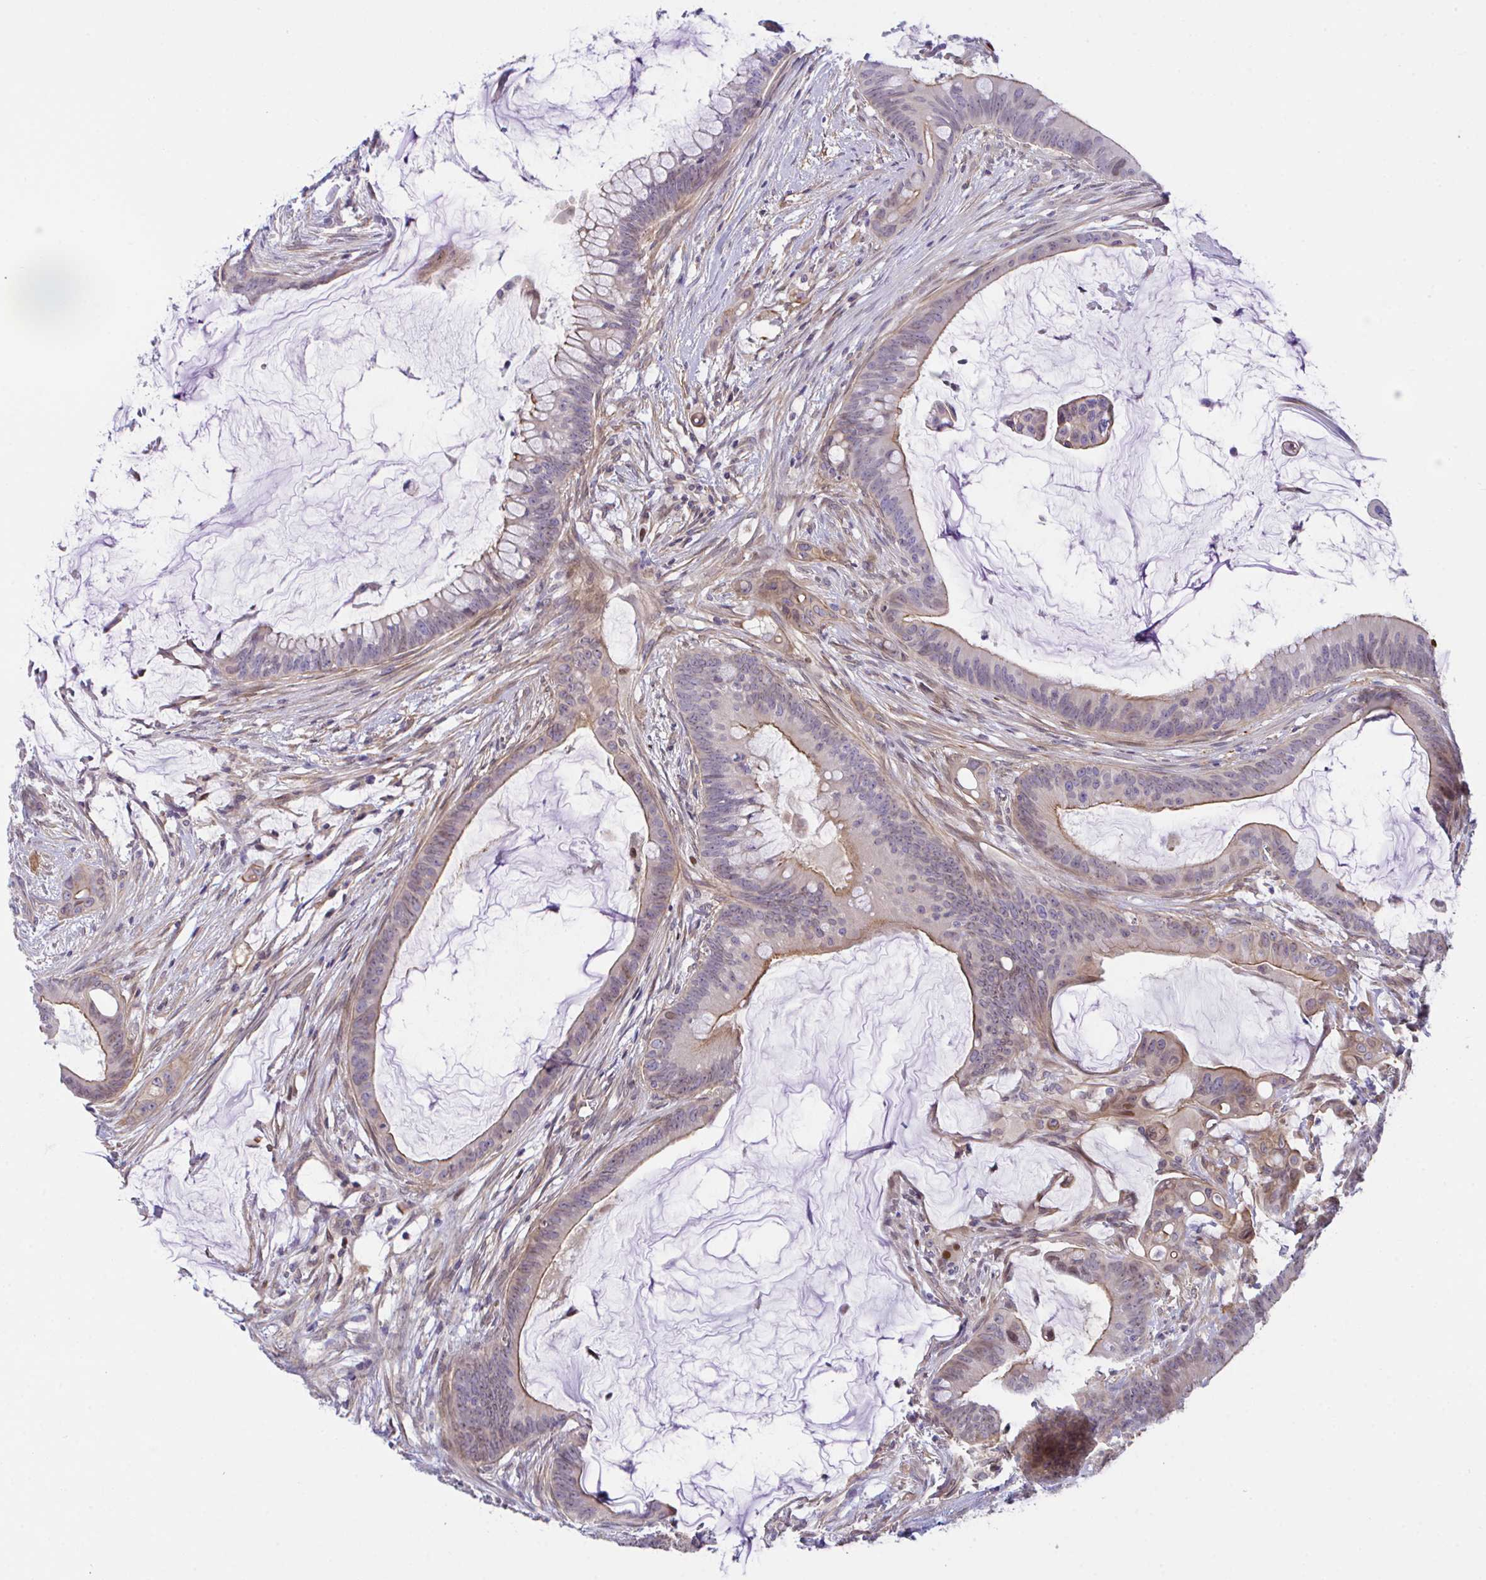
{"staining": {"intensity": "moderate", "quantity": "25%-75%", "location": "cytoplasmic/membranous"}, "tissue": "colorectal cancer", "cell_type": "Tumor cells", "image_type": "cancer", "snomed": [{"axis": "morphology", "description": "Adenocarcinoma, NOS"}, {"axis": "topography", "description": "Colon"}], "caption": "Immunohistochemistry (IHC) photomicrograph of colorectal cancer stained for a protein (brown), which demonstrates medium levels of moderate cytoplasmic/membranous expression in about 25%-75% of tumor cells.", "gene": "ZBED3", "patient": {"sex": "male", "age": 62}}